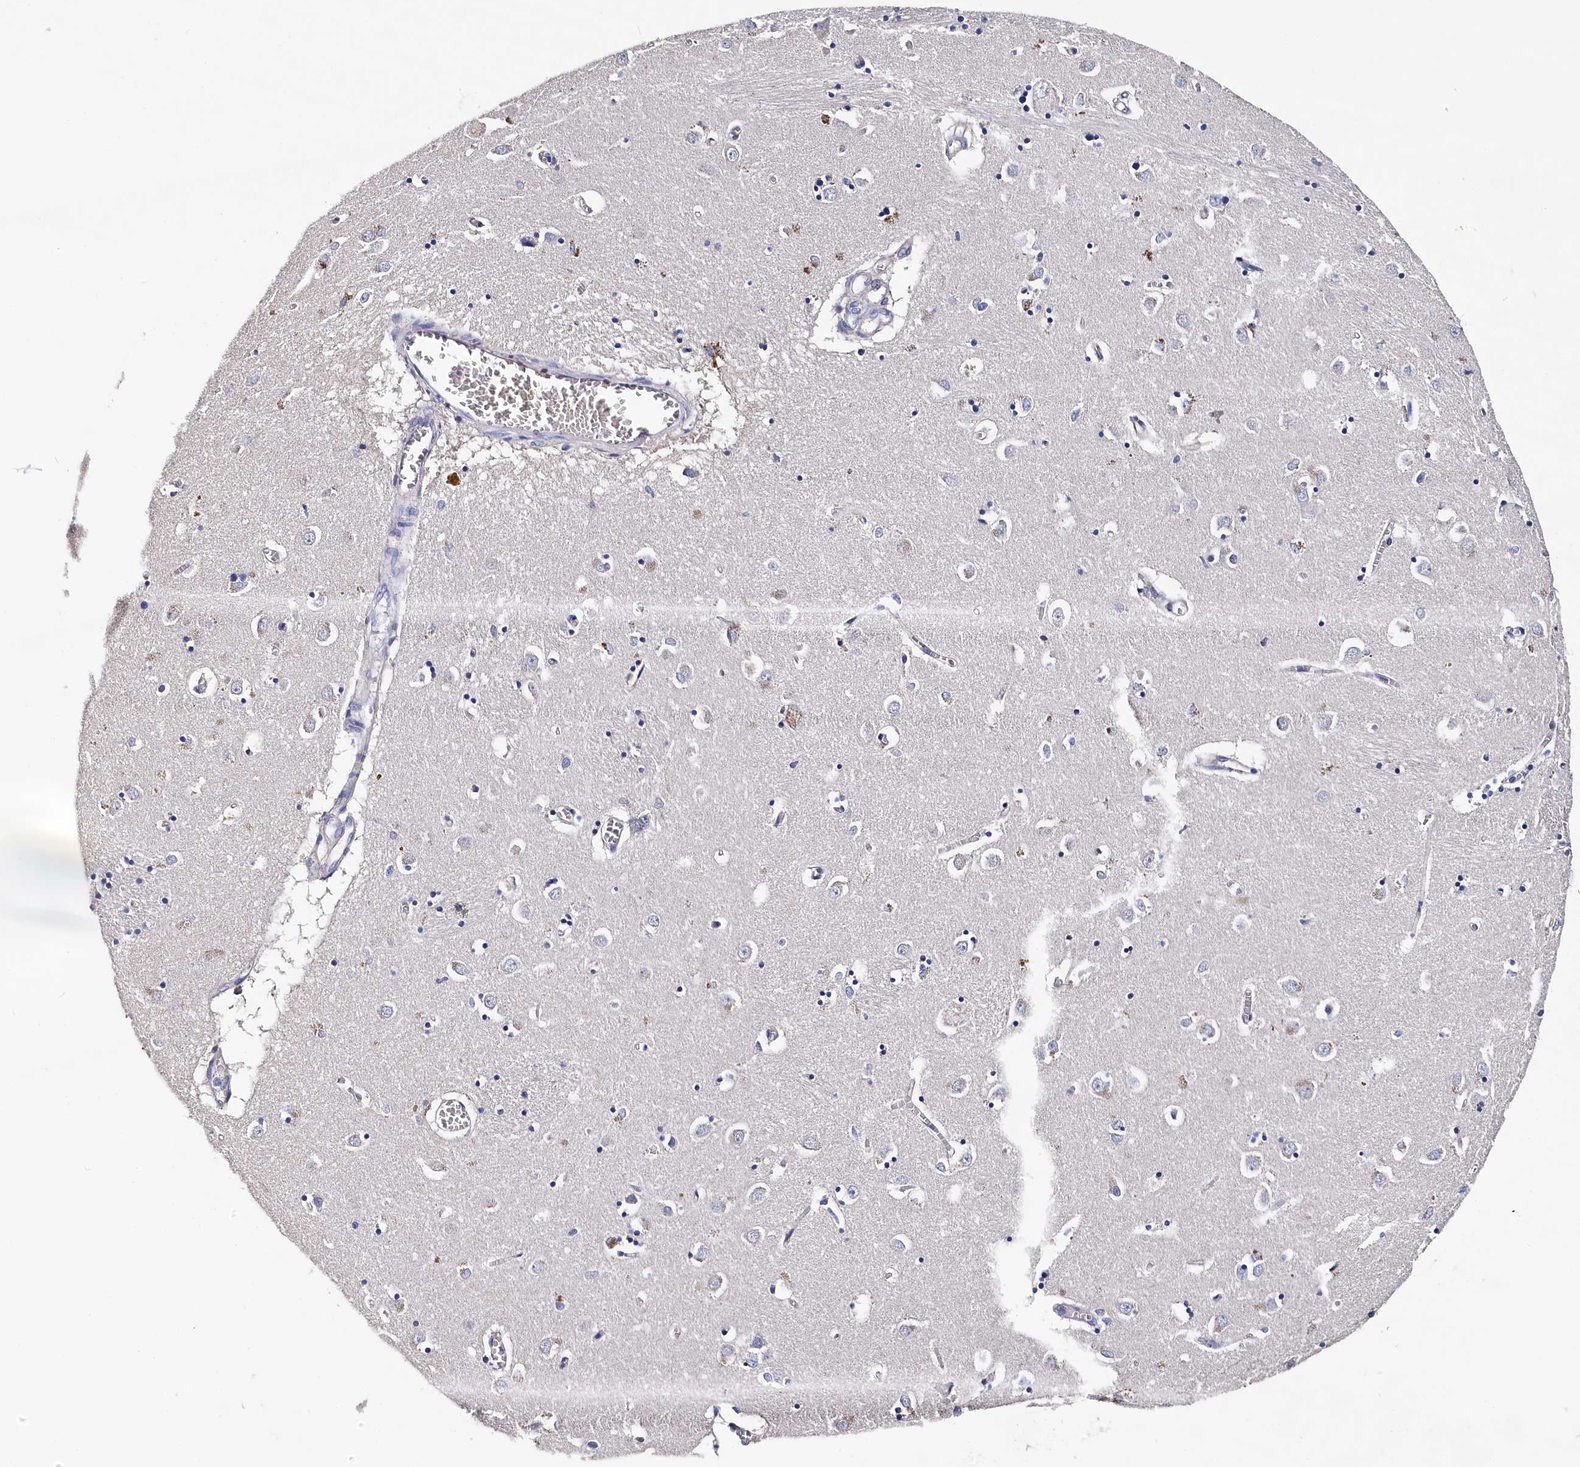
{"staining": {"intensity": "negative", "quantity": "none", "location": "none"}, "tissue": "caudate", "cell_type": "Glial cells", "image_type": "normal", "snomed": [{"axis": "morphology", "description": "Normal tissue, NOS"}, {"axis": "topography", "description": "Lateral ventricle wall"}], "caption": "The image reveals no staining of glial cells in benign caudate. The staining is performed using DAB (3,3'-diaminobenzidine) brown chromogen with nuclei counter-stained in using hematoxylin.", "gene": "BHMT", "patient": {"sex": "male", "age": 70}}